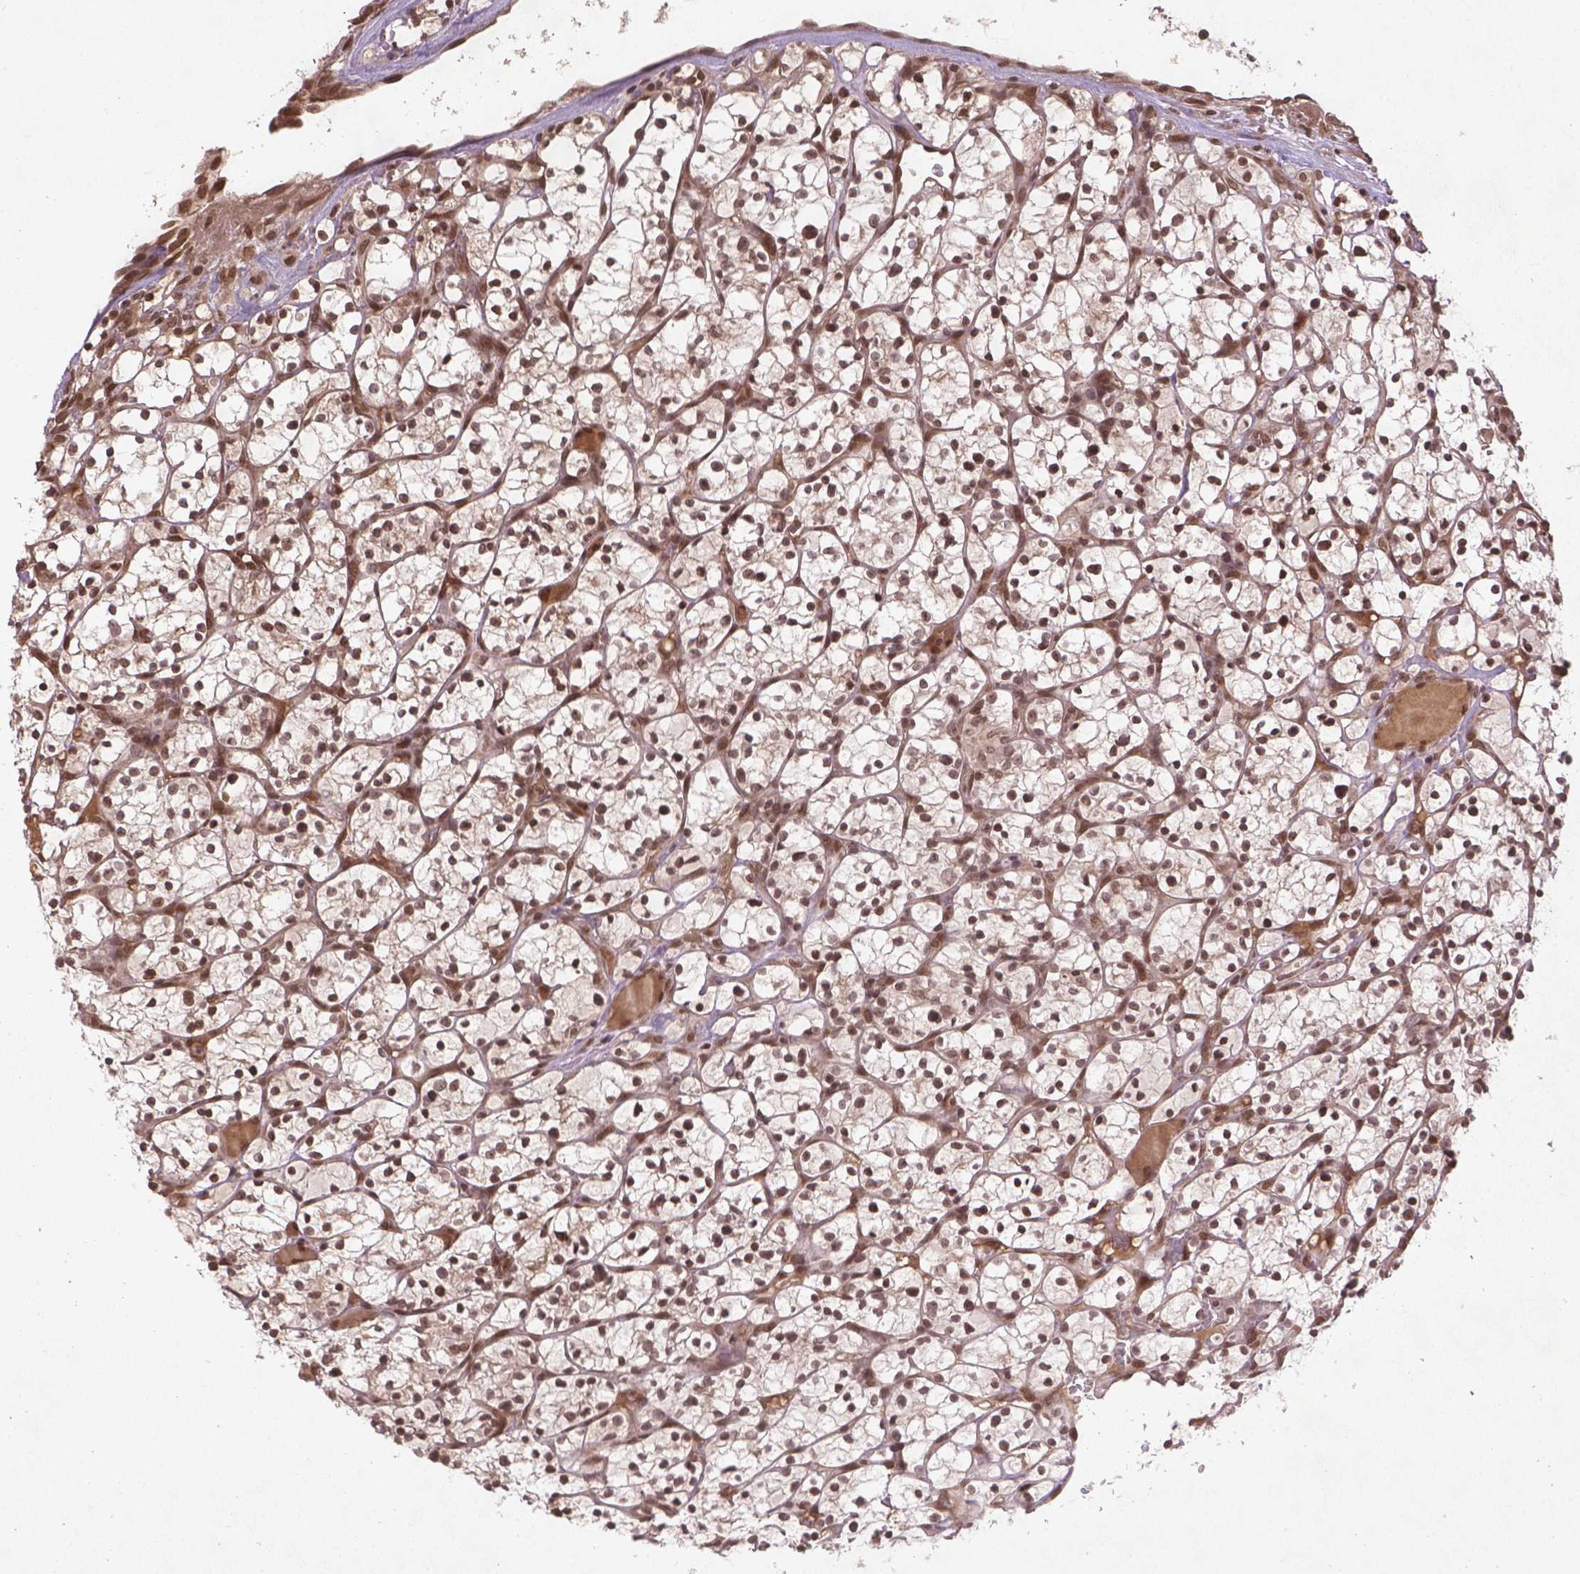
{"staining": {"intensity": "strong", "quantity": ">75%", "location": "nuclear"}, "tissue": "renal cancer", "cell_type": "Tumor cells", "image_type": "cancer", "snomed": [{"axis": "morphology", "description": "Adenocarcinoma, NOS"}, {"axis": "topography", "description": "Kidney"}], "caption": "Protein staining displays strong nuclear staining in about >75% of tumor cells in renal cancer.", "gene": "BANF1", "patient": {"sex": "female", "age": 64}}